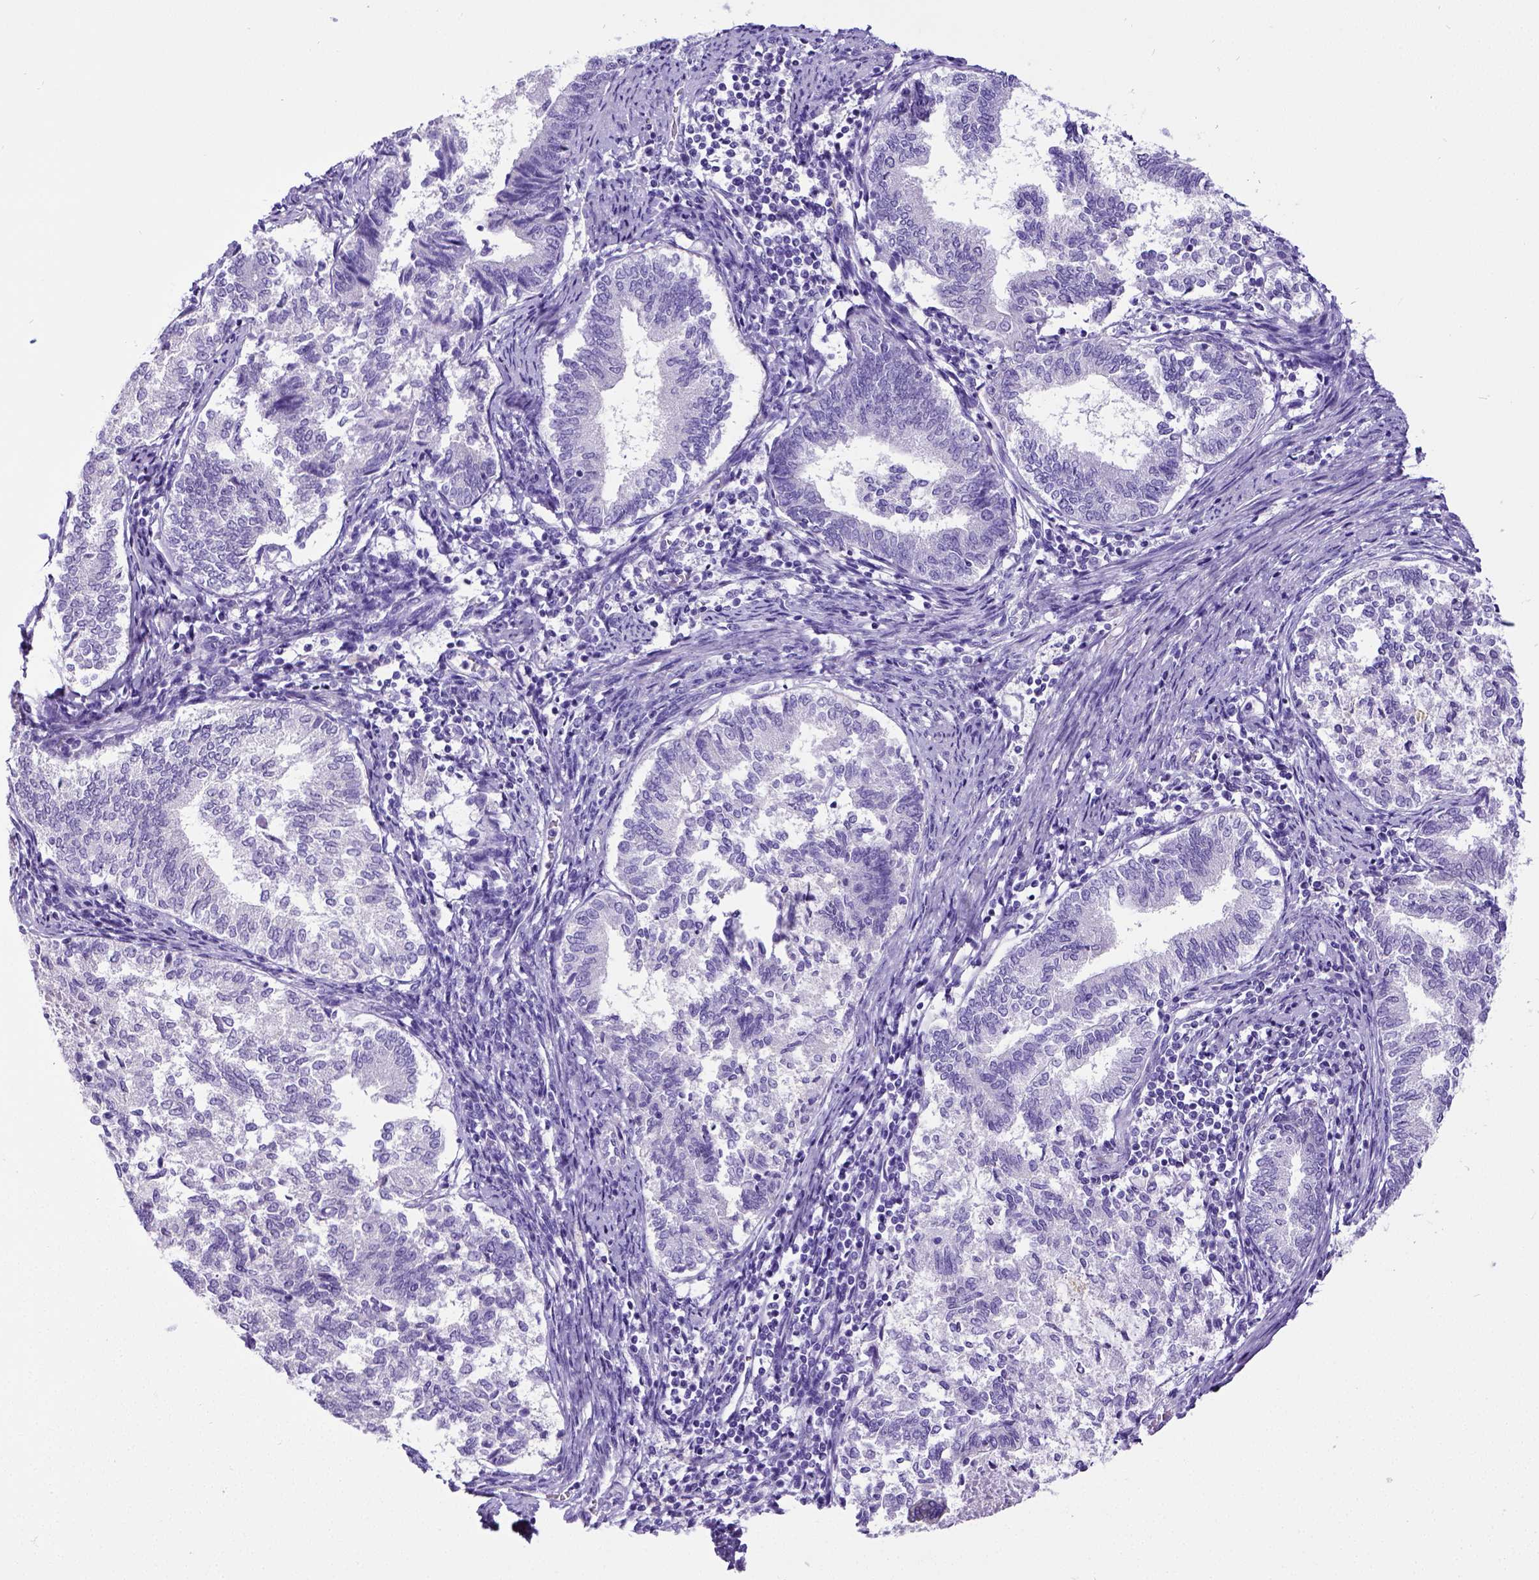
{"staining": {"intensity": "negative", "quantity": "none", "location": "none"}, "tissue": "endometrial cancer", "cell_type": "Tumor cells", "image_type": "cancer", "snomed": [{"axis": "morphology", "description": "Adenocarcinoma, NOS"}, {"axis": "topography", "description": "Endometrium"}], "caption": "Endometrial cancer (adenocarcinoma) was stained to show a protein in brown. There is no significant positivity in tumor cells. The staining was performed using DAB (3,3'-diaminobenzidine) to visualize the protein expression in brown, while the nuclei were stained in blue with hematoxylin (Magnification: 20x).", "gene": "SATB2", "patient": {"sex": "female", "age": 65}}